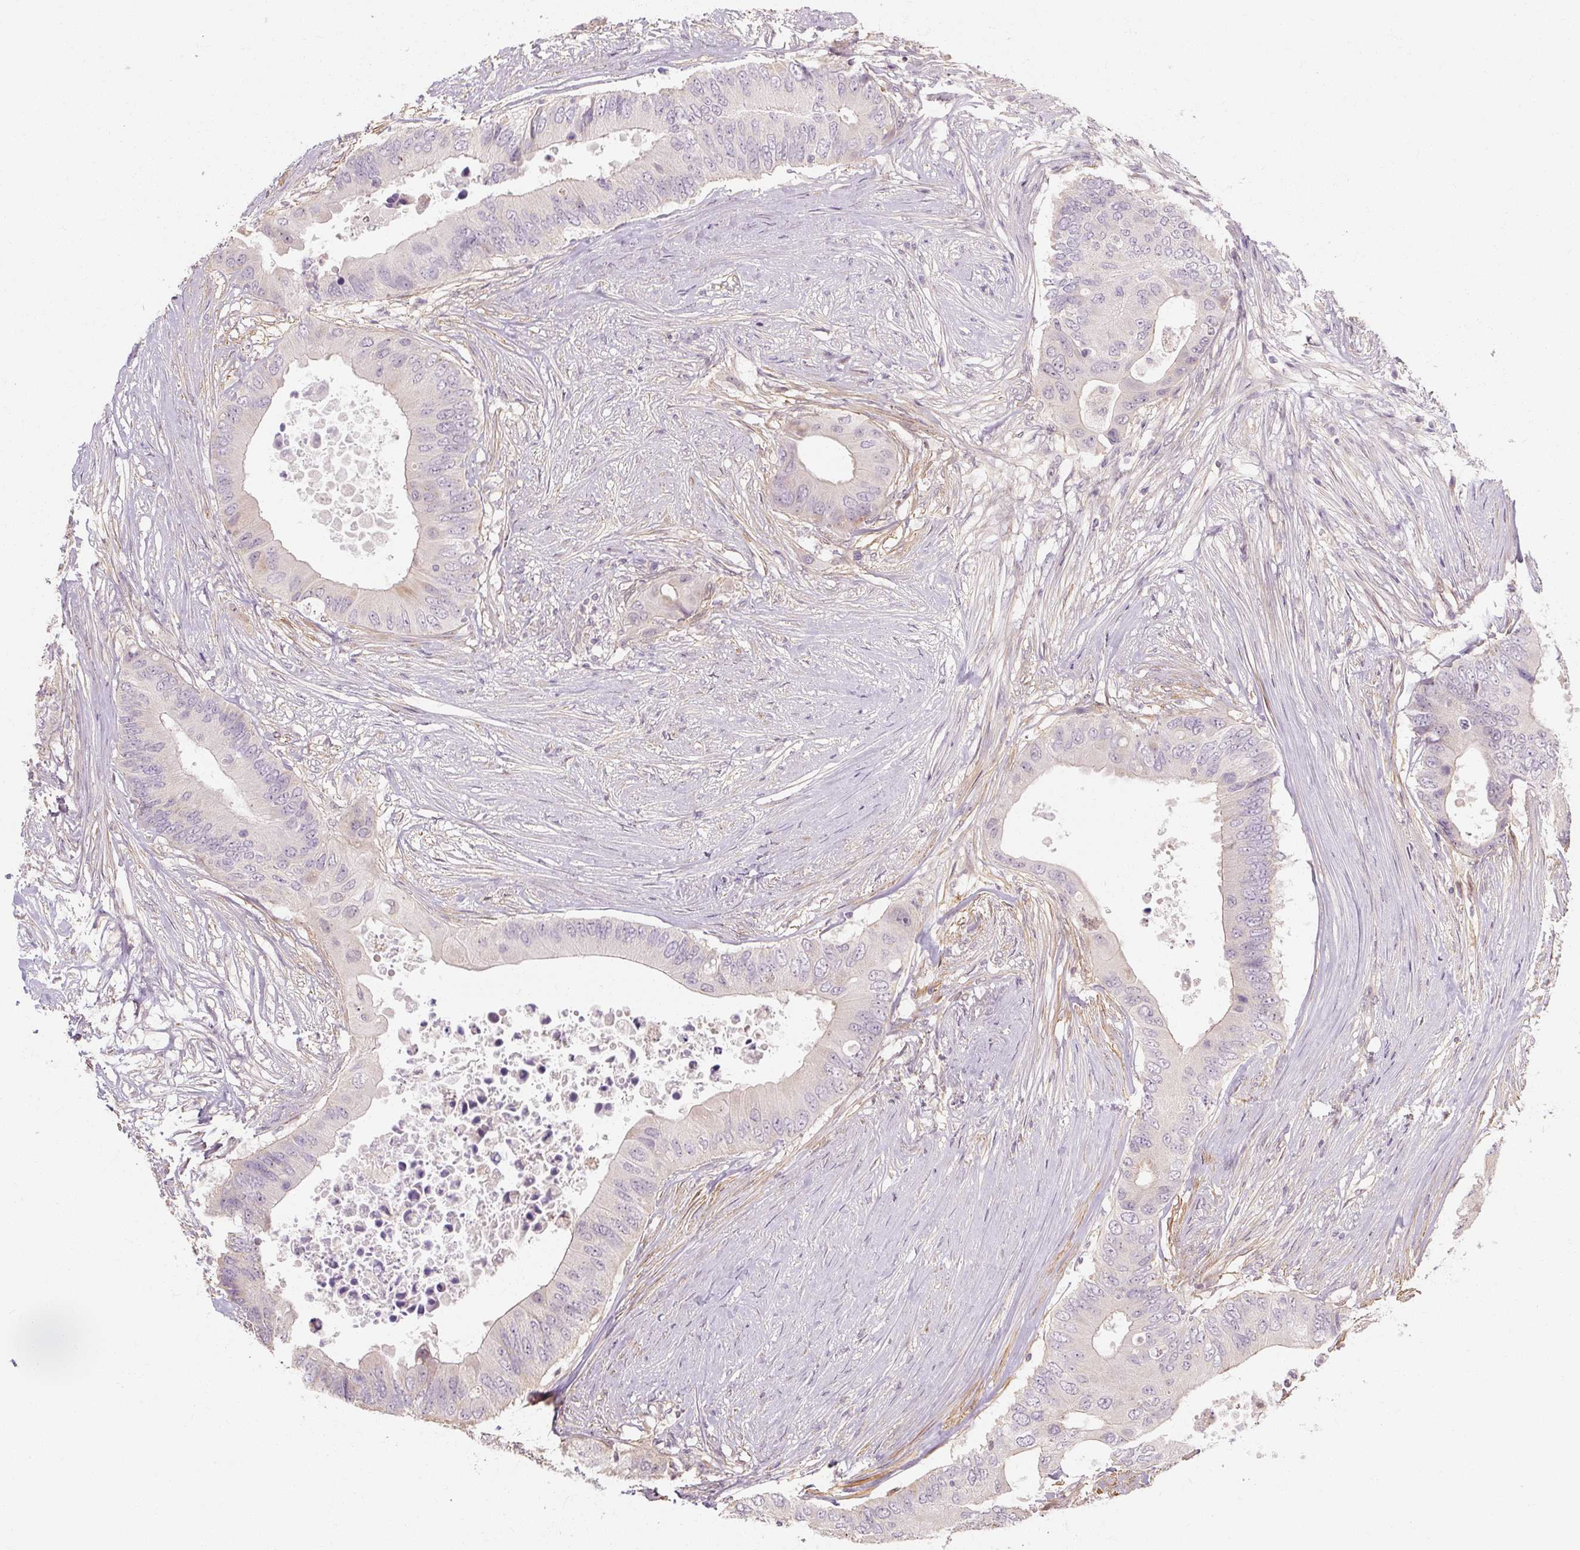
{"staining": {"intensity": "negative", "quantity": "none", "location": "none"}, "tissue": "colorectal cancer", "cell_type": "Tumor cells", "image_type": "cancer", "snomed": [{"axis": "morphology", "description": "Adenocarcinoma, NOS"}, {"axis": "topography", "description": "Colon"}], "caption": "IHC of human colorectal cancer demonstrates no expression in tumor cells.", "gene": "RB1CC1", "patient": {"sex": "male", "age": 71}}